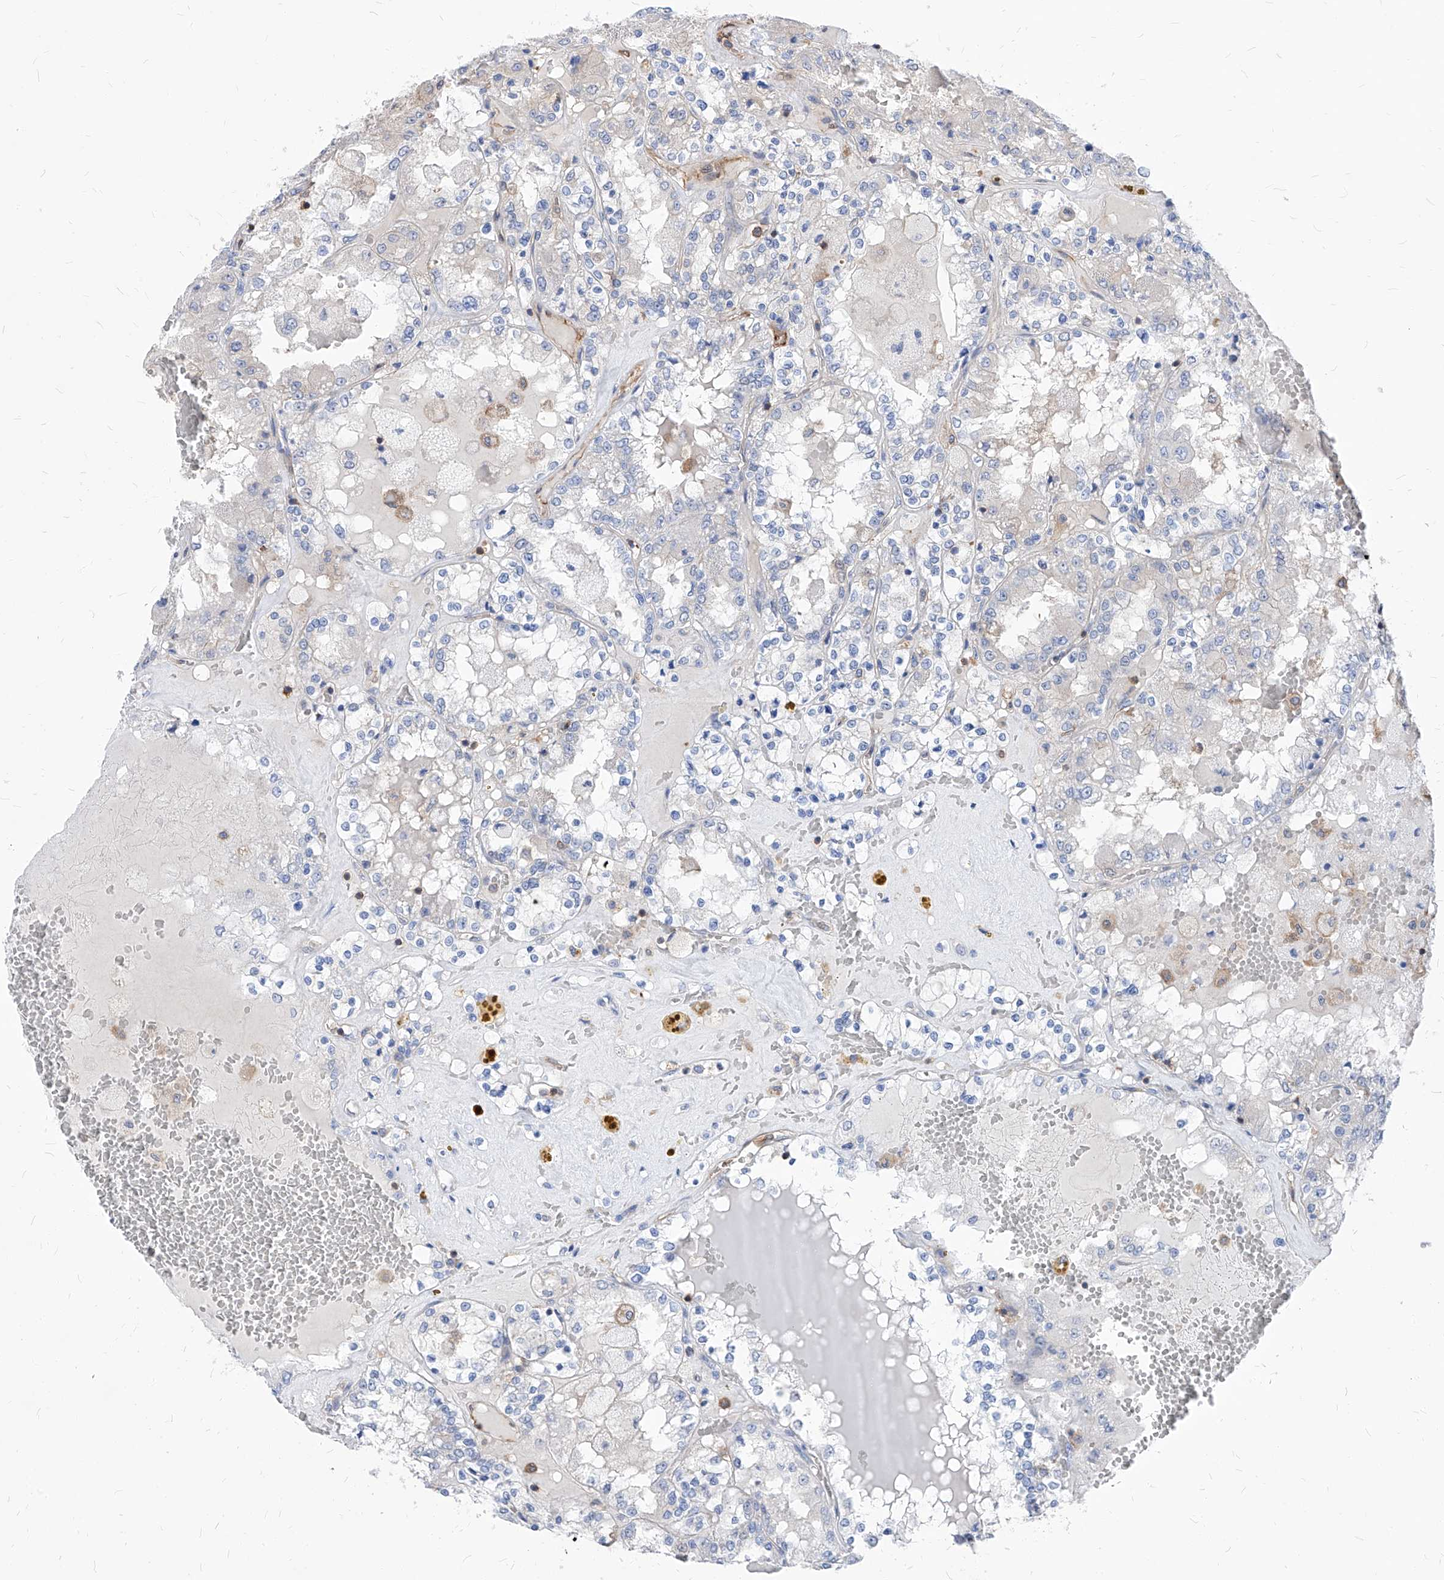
{"staining": {"intensity": "negative", "quantity": "none", "location": "none"}, "tissue": "renal cancer", "cell_type": "Tumor cells", "image_type": "cancer", "snomed": [{"axis": "morphology", "description": "Adenocarcinoma, NOS"}, {"axis": "topography", "description": "Kidney"}], "caption": "This micrograph is of renal adenocarcinoma stained with immunohistochemistry to label a protein in brown with the nuclei are counter-stained blue. There is no expression in tumor cells.", "gene": "ABRACL", "patient": {"sex": "female", "age": 56}}